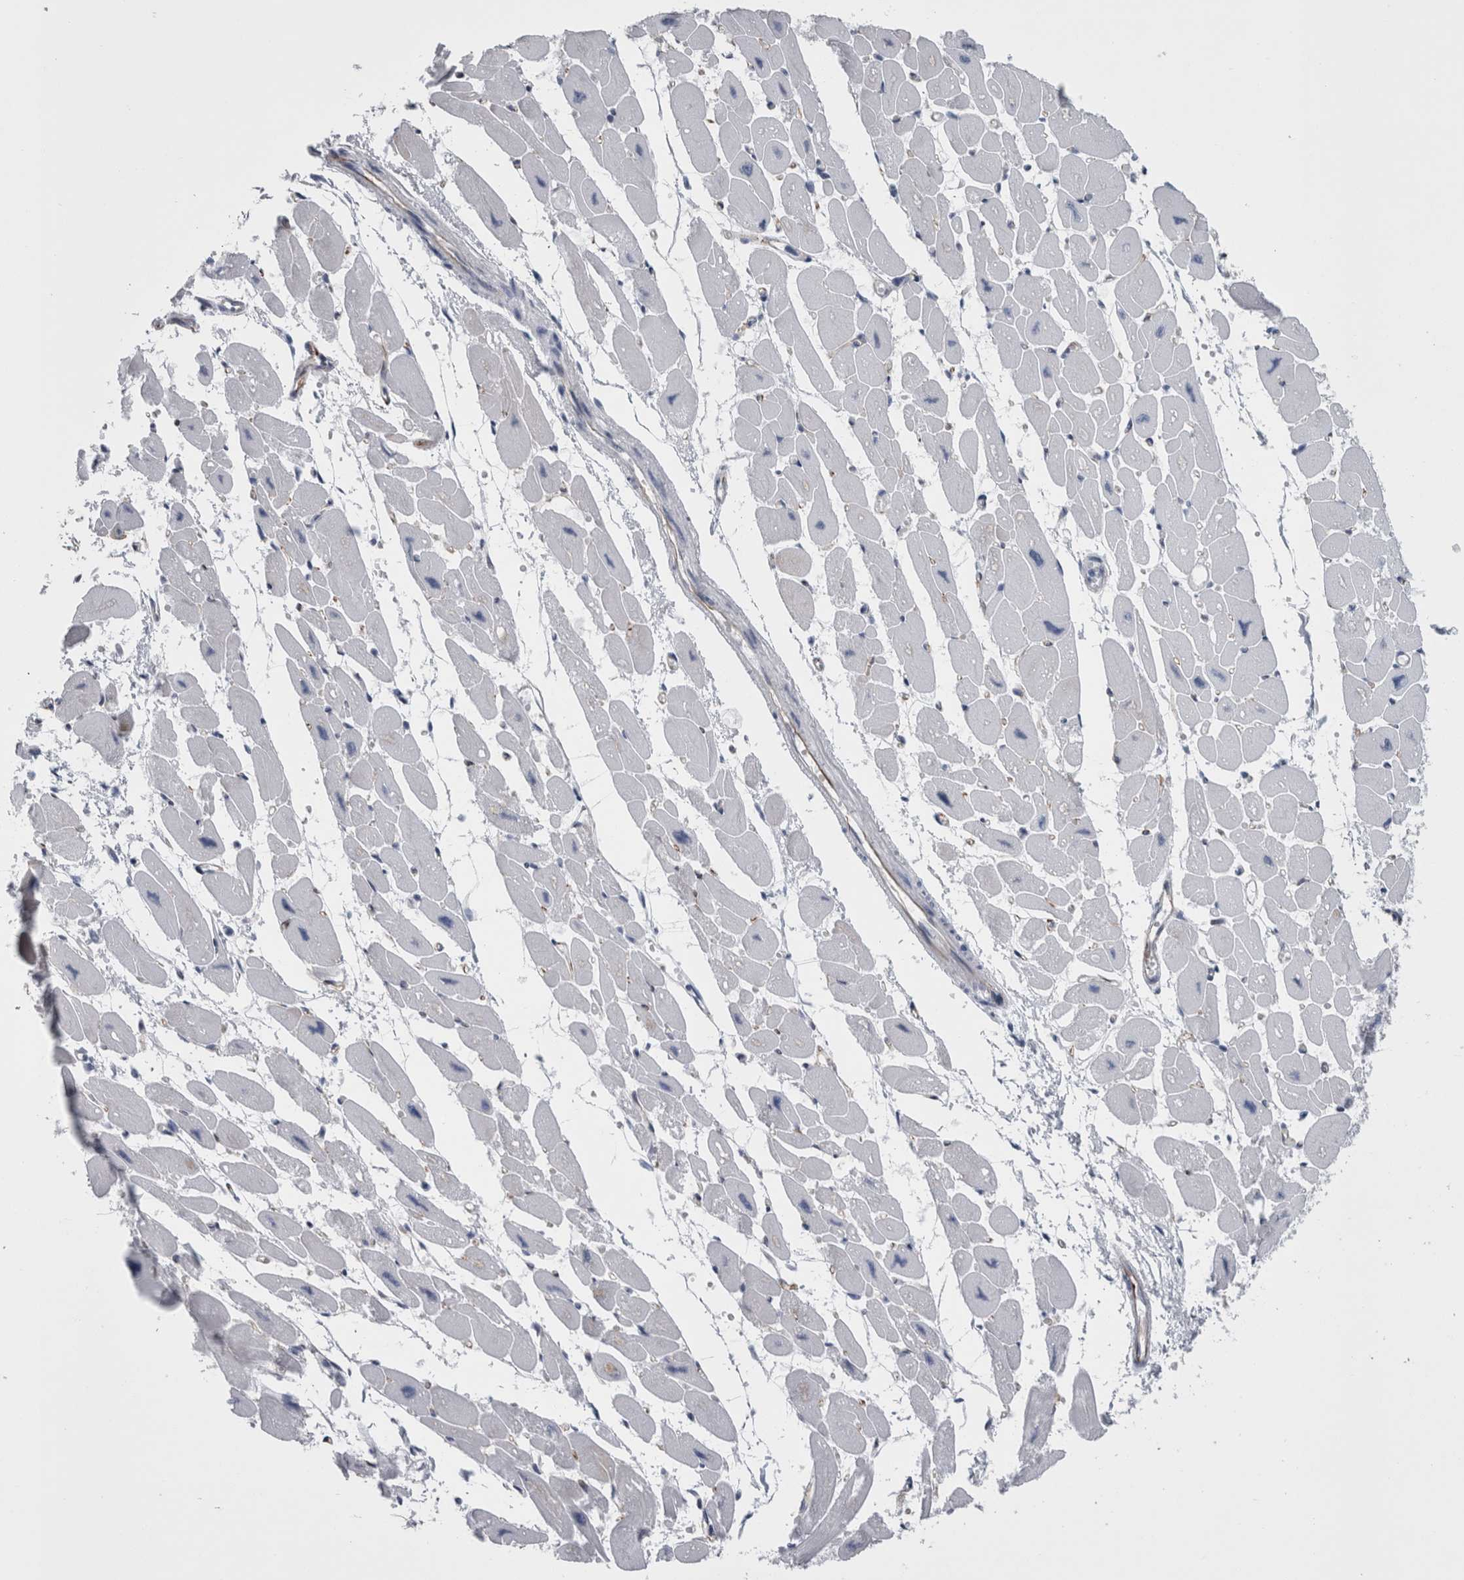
{"staining": {"intensity": "moderate", "quantity": "<25%", "location": "cytoplasmic/membranous"}, "tissue": "heart muscle", "cell_type": "Cardiomyocytes", "image_type": "normal", "snomed": [{"axis": "morphology", "description": "Normal tissue, NOS"}, {"axis": "topography", "description": "Heart"}], "caption": "Human heart muscle stained with a brown dye displays moderate cytoplasmic/membranous positive positivity in about <25% of cardiomyocytes.", "gene": "VWDE", "patient": {"sex": "female", "age": 54}}